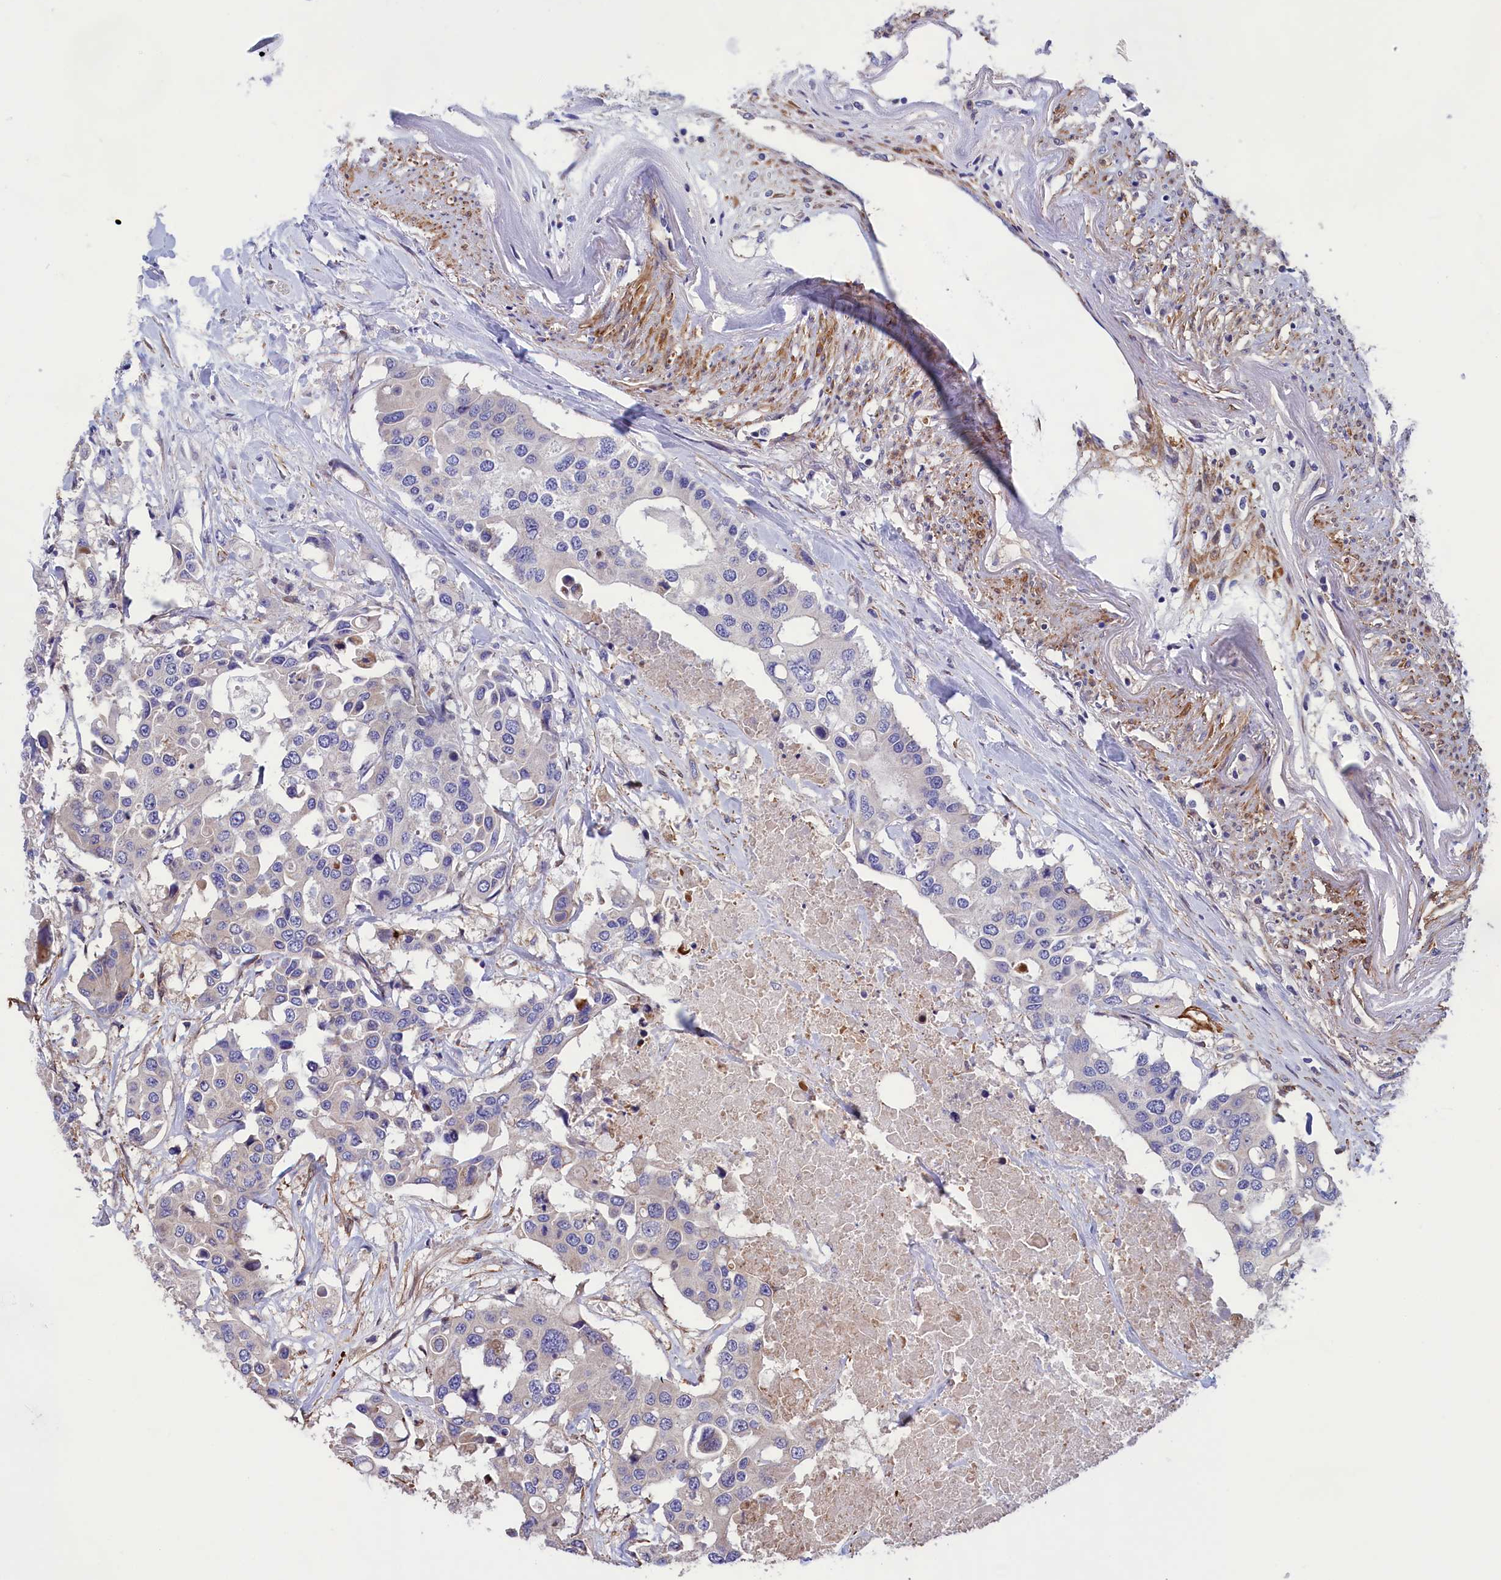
{"staining": {"intensity": "negative", "quantity": "none", "location": "none"}, "tissue": "colorectal cancer", "cell_type": "Tumor cells", "image_type": "cancer", "snomed": [{"axis": "morphology", "description": "Adenocarcinoma, NOS"}, {"axis": "topography", "description": "Colon"}], "caption": "There is no significant staining in tumor cells of colorectal cancer (adenocarcinoma).", "gene": "AMDHD2", "patient": {"sex": "male", "age": 77}}